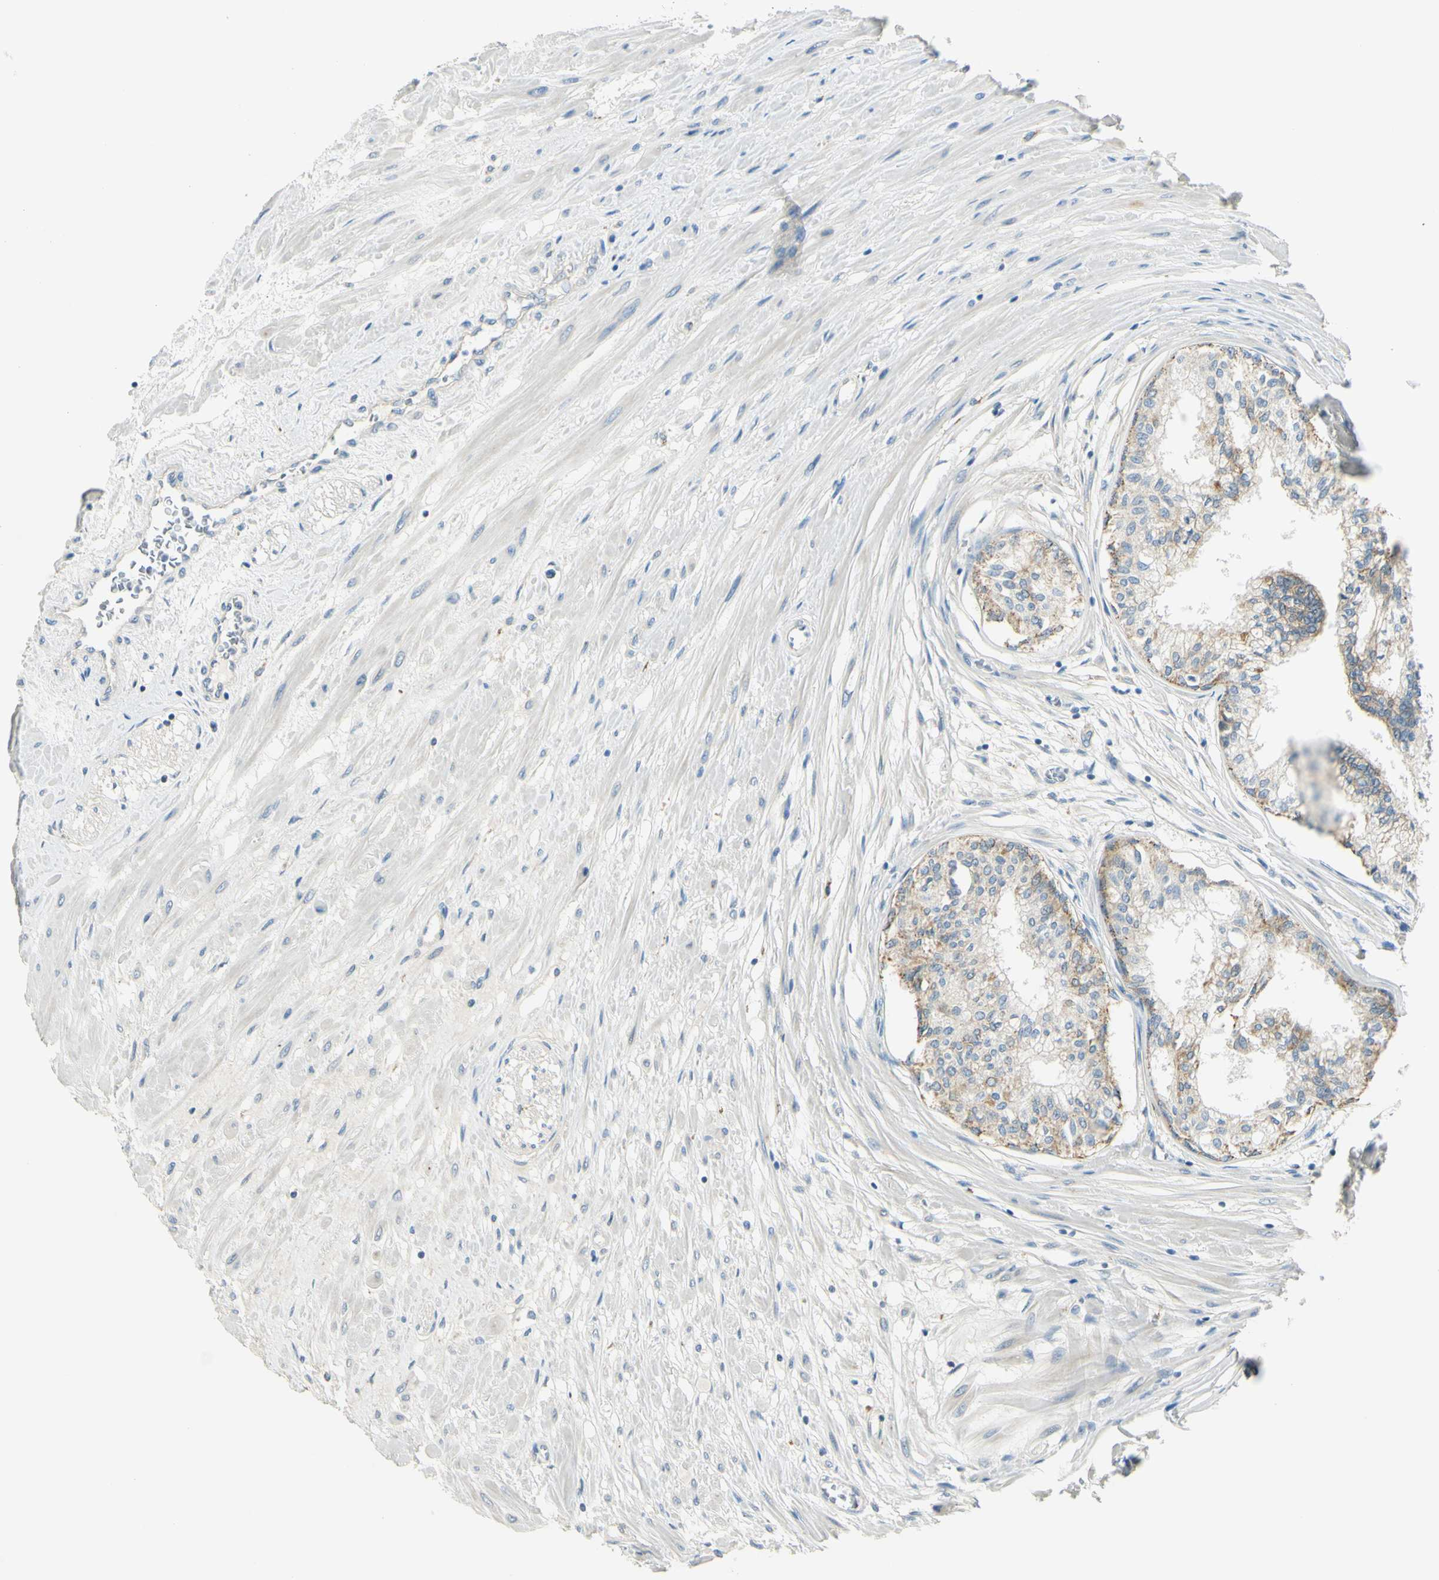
{"staining": {"intensity": "moderate", "quantity": ">75%", "location": "cytoplasmic/membranous"}, "tissue": "prostate", "cell_type": "Glandular cells", "image_type": "normal", "snomed": [{"axis": "morphology", "description": "Normal tissue, NOS"}, {"axis": "topography", "description": "Prostate"}, {"axis": "topography", "description": "Seminal veicle"}], "caption": "Protein positivity by immunohistochemistry (IHC) shows moderate cytoplasmic/membranous positivity in about >75% of glandular cells in normal prostate. (DAB (3,3'-diaminobenzidine) IHC, brown staining for protein, blue staining for nuclei).", "gene": "LAMA3", "patient": {"sex": "male", "age": 60}}